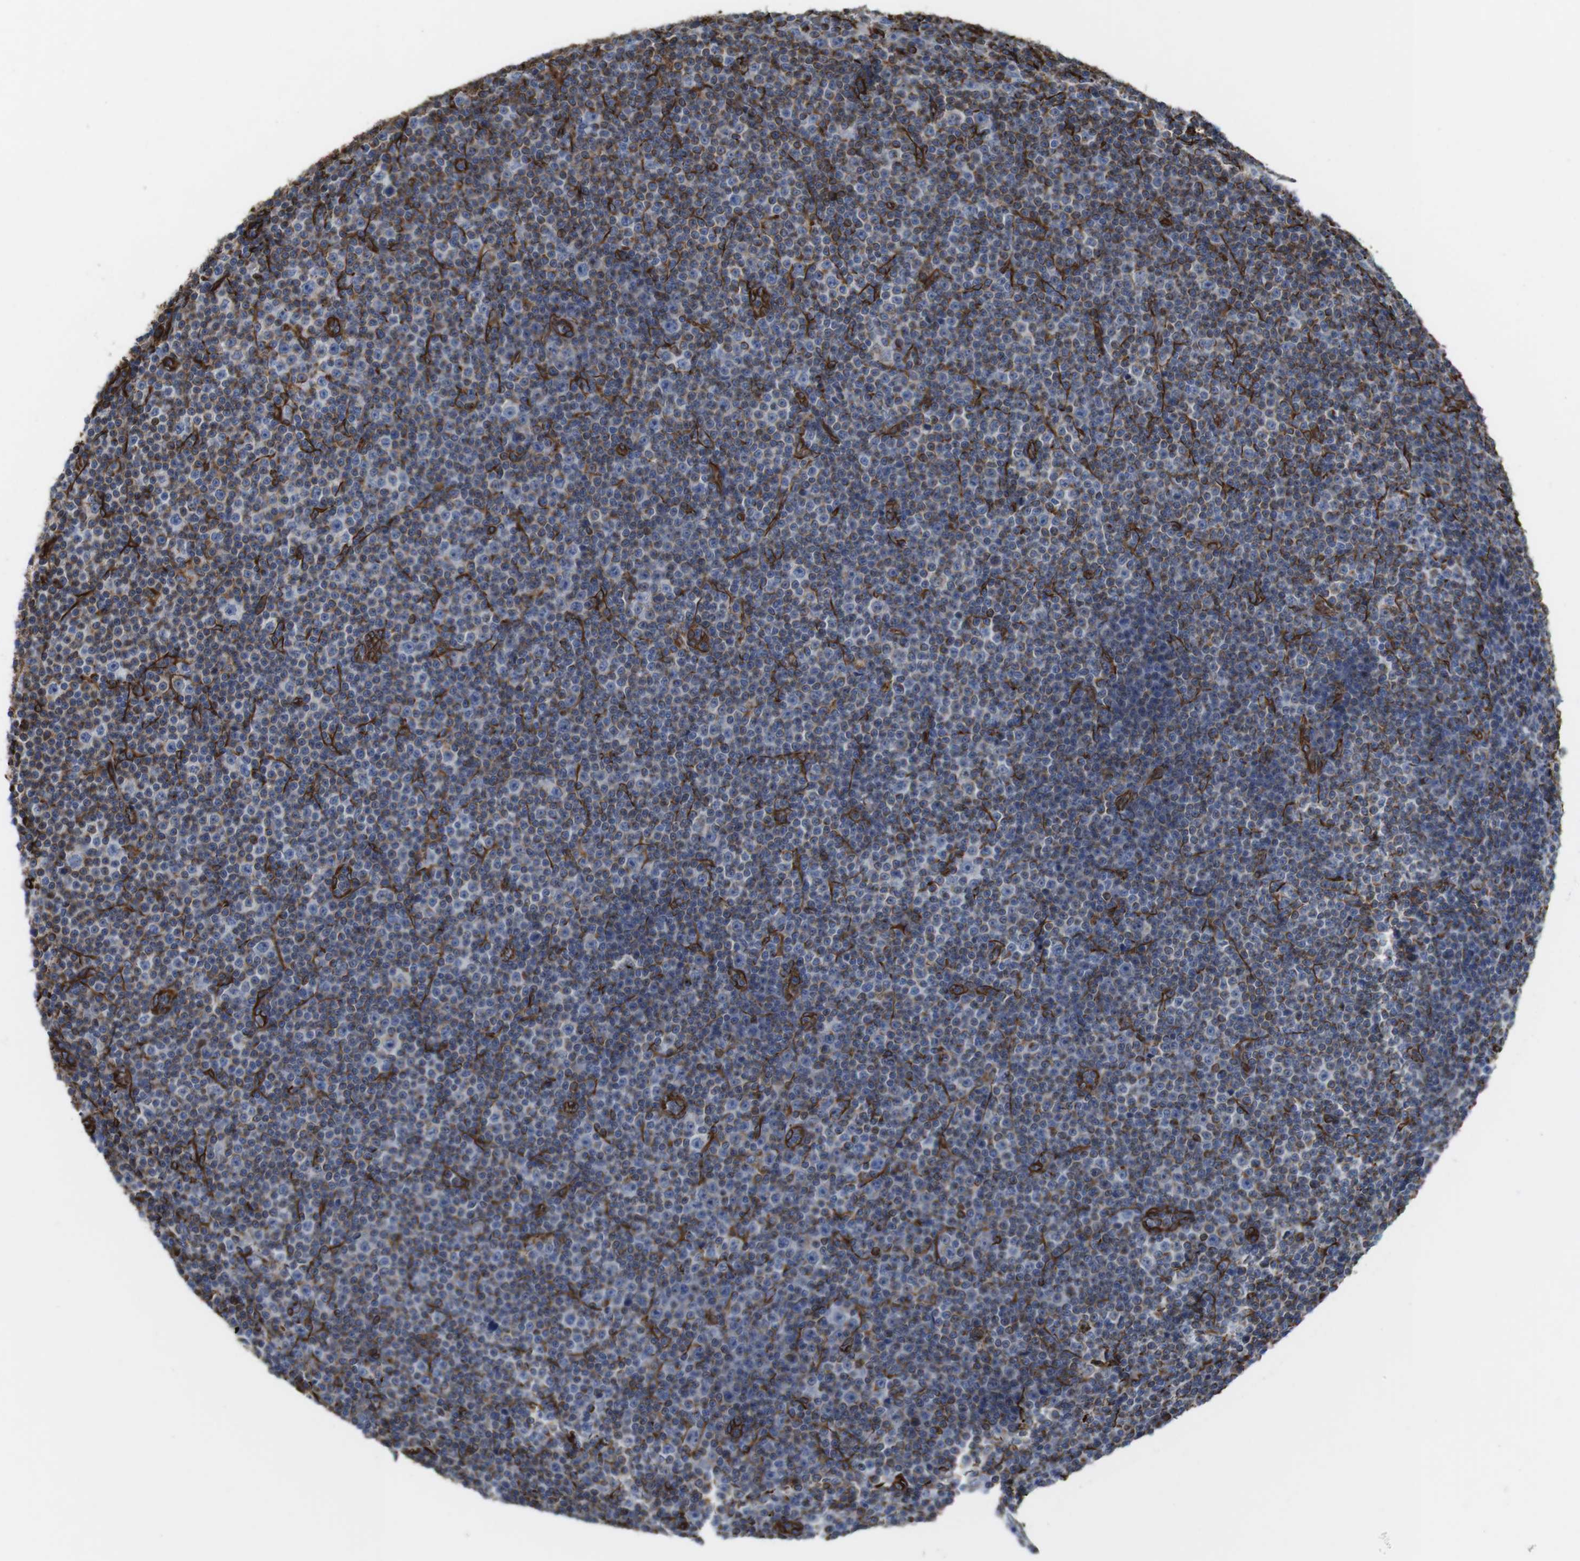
{"staining": {"intensity": "negative", "quantity": "none", "location": "none"}, "tissue": "lymphoma", "cell_type": "Tumor cells", "image_type": "cancer", "snomed": [{"axis": "morphology", "description": "Malignant lymphoma, non-Hodgkin's type, Low grade"}, {"axis": "topography", "description": "Lymph node"}], "caption": "An immunohistochemistry photomicrograph of malignant lymphoma, non-Hodgkin's type (low-grade) is shown. There is no staining in tumor cells of malignant lymphoma, non-Hodgkin's type (low-grade).", "gene": "RALGPS1", "patient": {"sex": "female", "age": 67}}